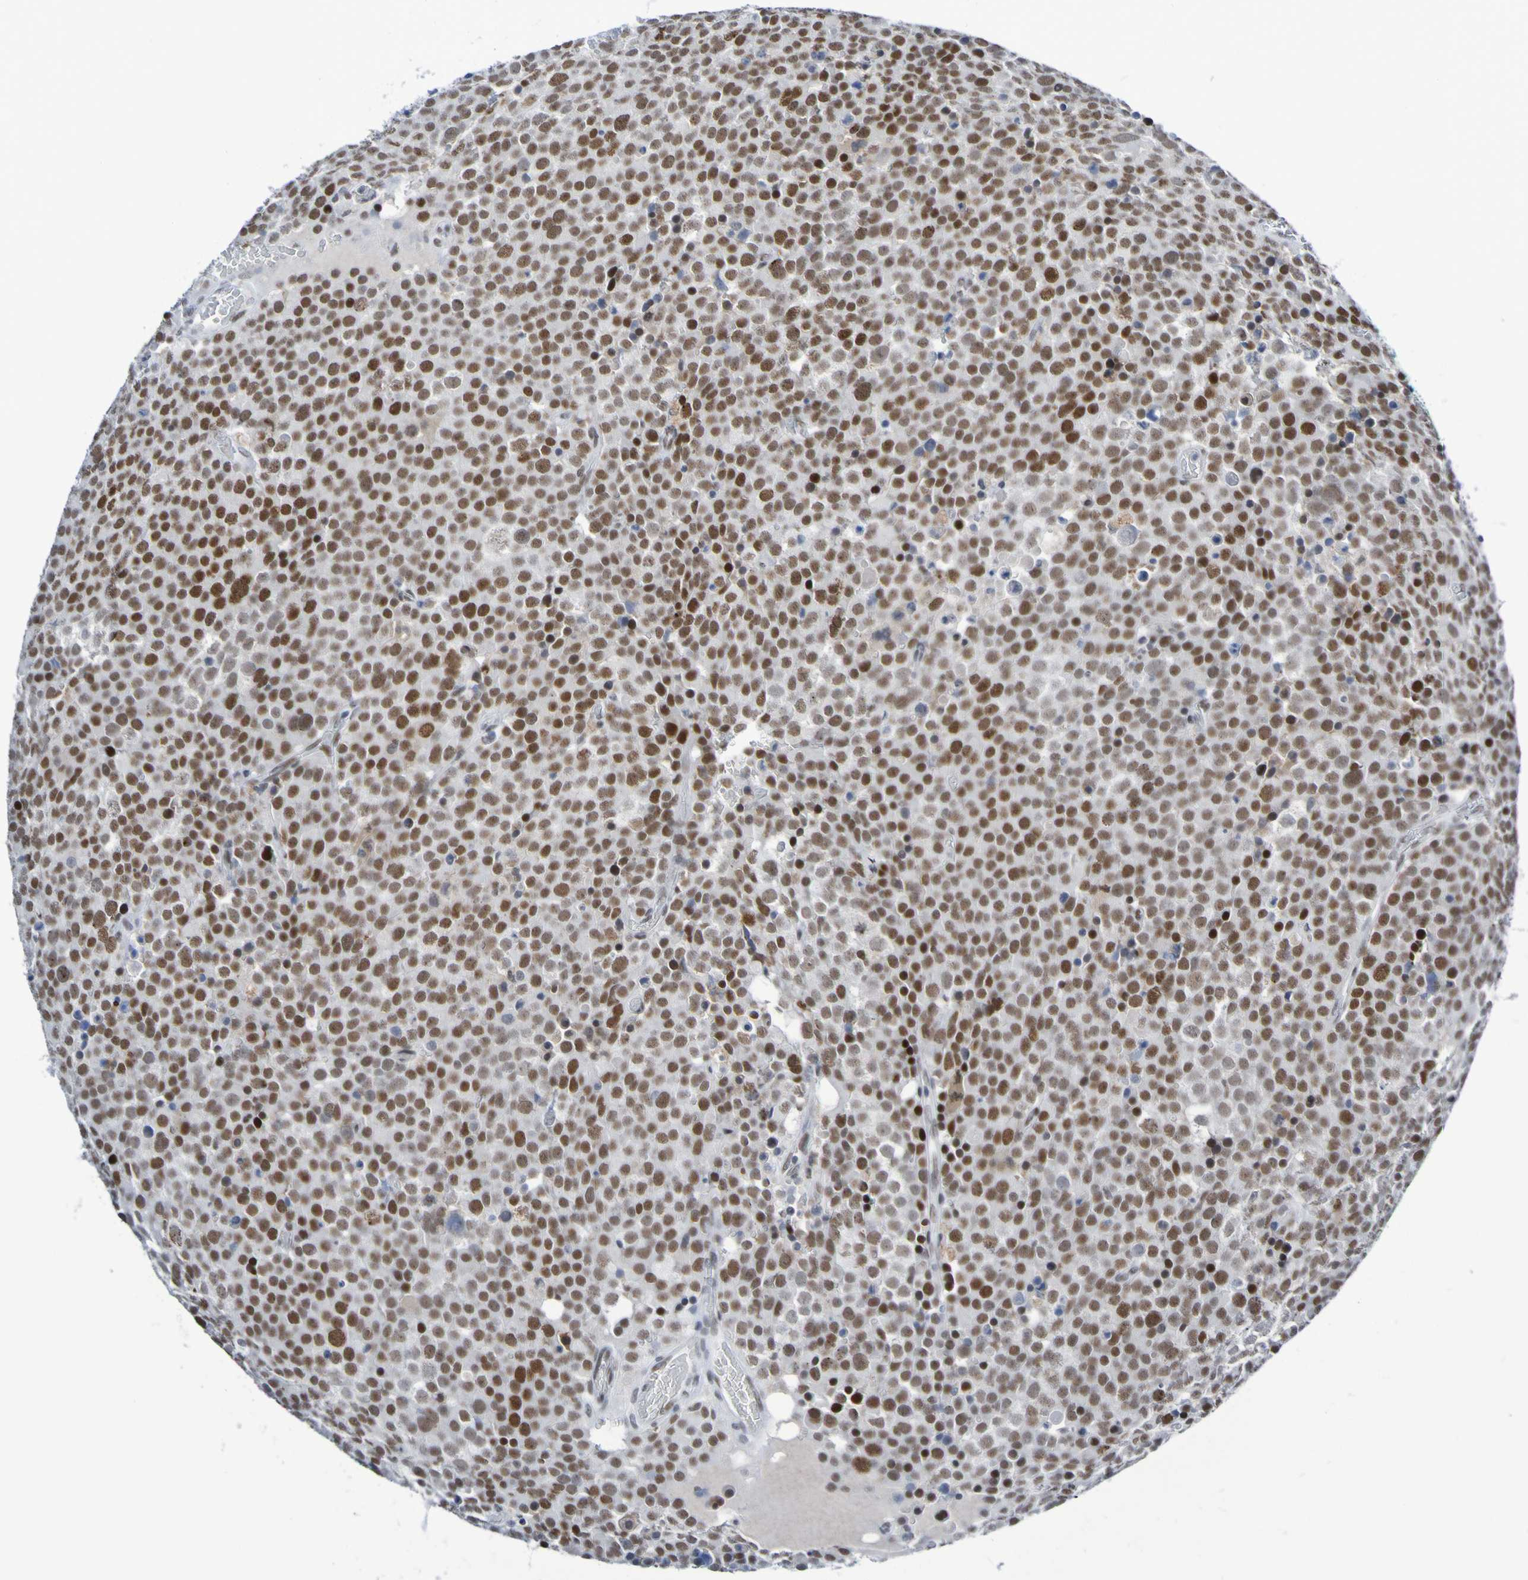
{"staining": {"intensity": "strong", "quantity": ">75%", "location": "nuclear"}, "tissue": "testis cancer", "cell_type": "Tumor cells", "image_type": "cancer", "snomed": [{"axis": "morphology", "description": "Seminoma, NOS"}, {"axis": "topography", "description": "Testis"}], "caption": "DAB immunohistochemical staining of human seminoma (testis) exhibits strong nuclear protein positivity in approximately >75% of tumor cells.", "gene": "PCGF1", "patient": {"sex": "male", "age": 71}}